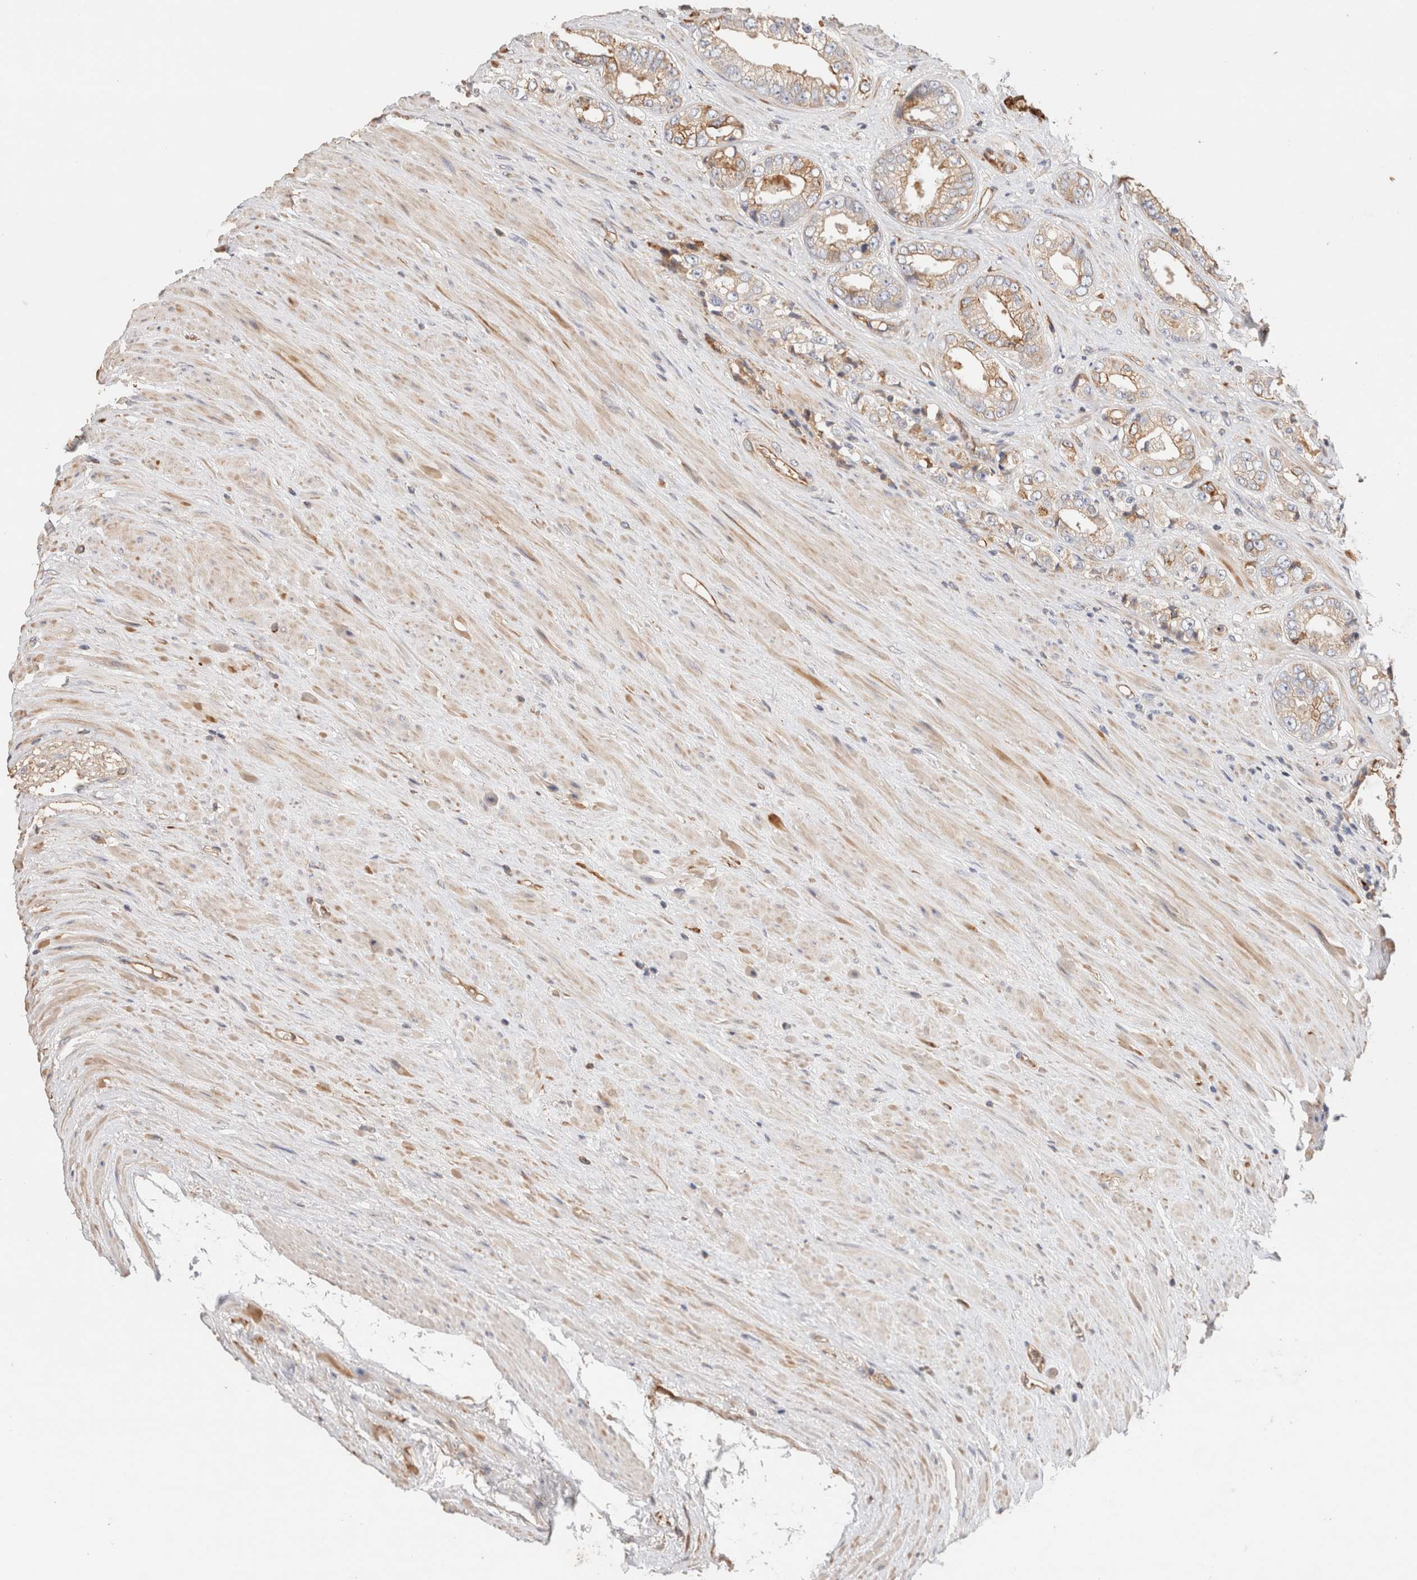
{"staining": {"intensity": "weak", "quantity": ">75%", "location": "cytoplasmic/membranous"}, "tissue": "prostate cancer", "cell_type": "Tumor cells", "image_type": "cancer", "snomed": [{"axis": "morphology", "description": "Adenocarcinoma, High grade"}, {"axis": "topography", "description": "Prostate"}], "caption": "This is an image of immunohistochemistry staining of high-grade adenocarcinoma (prostate), which shows weak expression in the cytoplasmic/membranous of tumor cells.", "gene": "PROS1", "patient": {"sex": "male", "age": 61}}